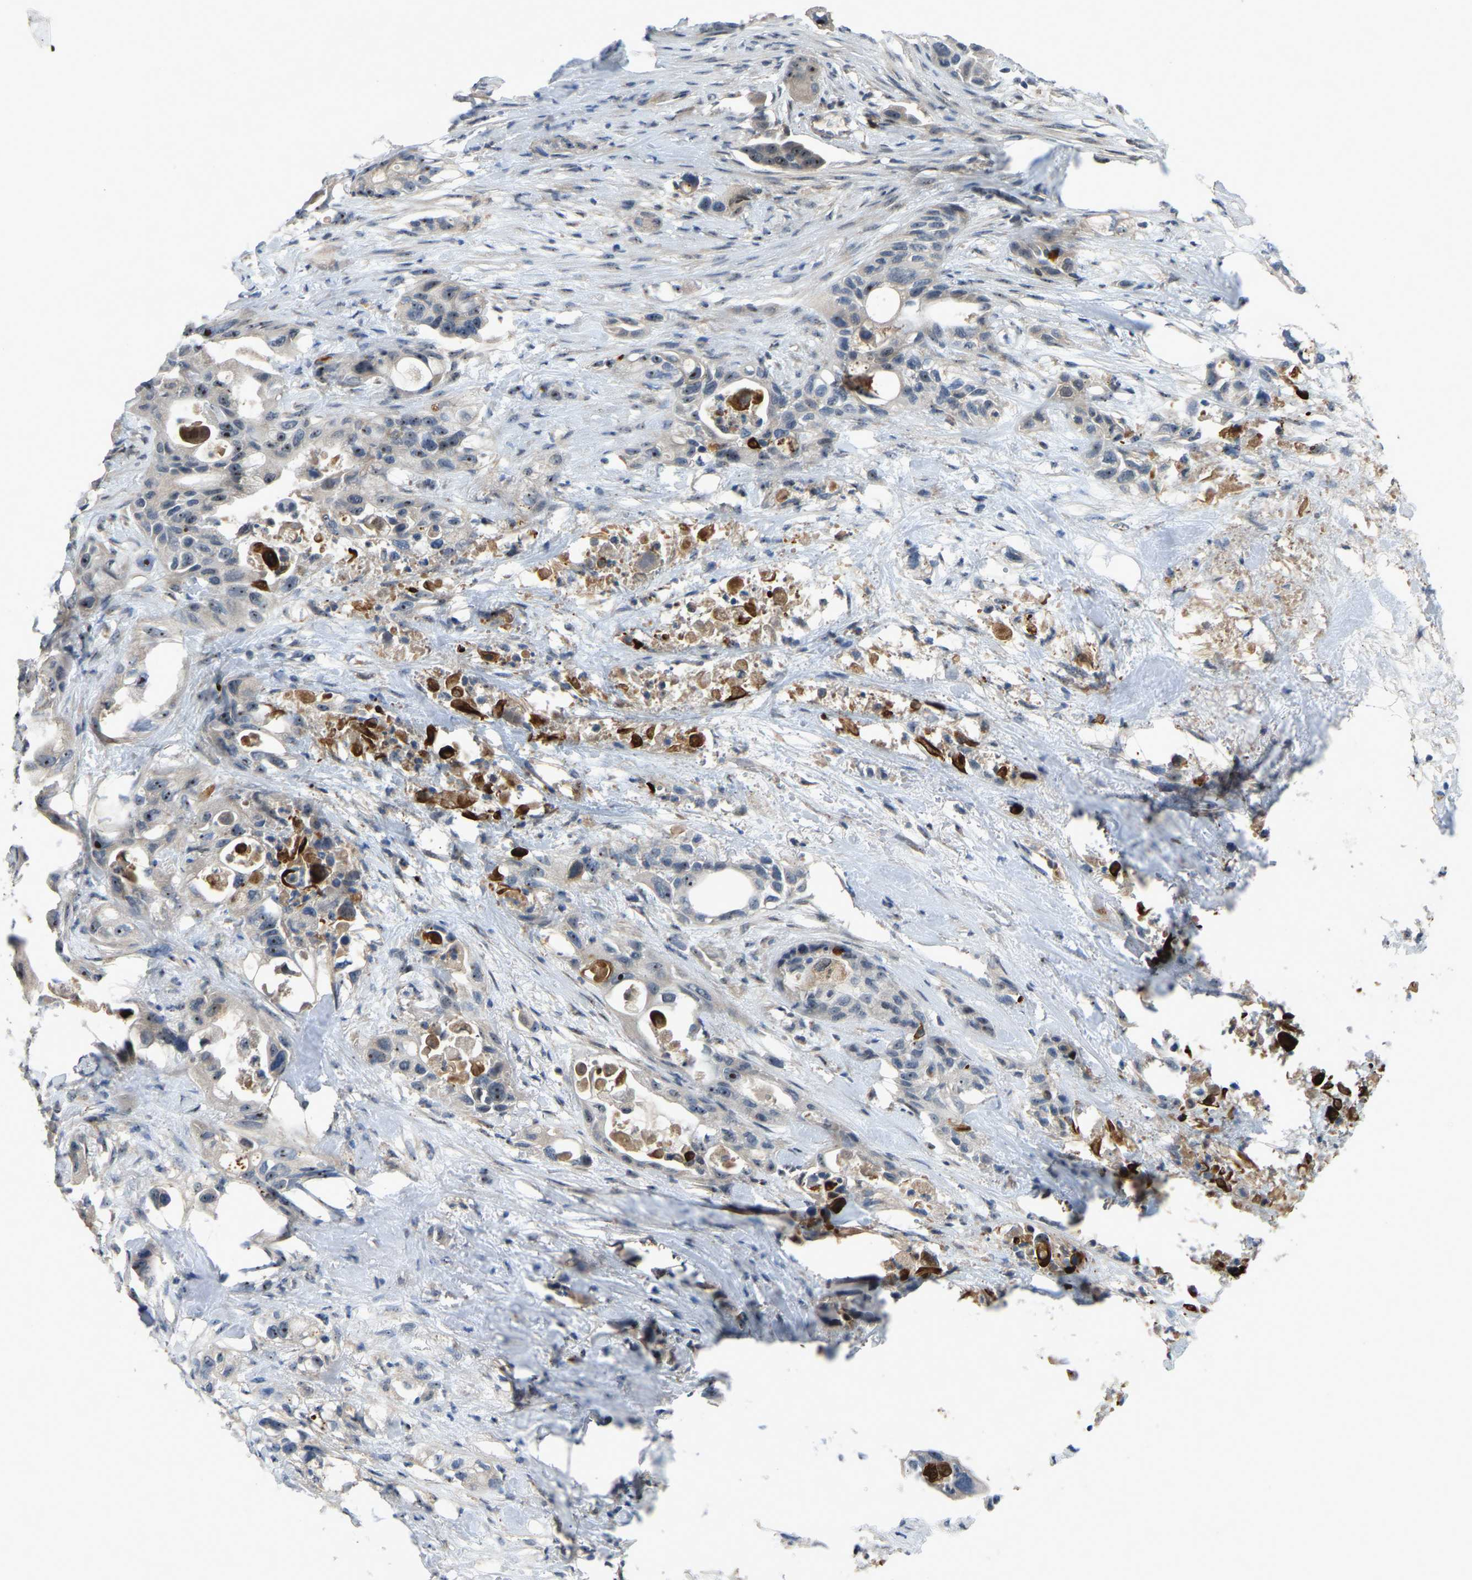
{"staining": {"intensity": "moderate", "quantity": "<25%", "location": "nuclear"}, "tissue": "pancreatic cancer", "cell_type": "Tumor cells", "image_type": "cancer", "snomed": [{"axis": "morphology", "description": "Adenocarcinoma, NOS"}, {"axis": "topography", "description": "Pancreas"}], "caption": "Immunohistochemical staining of human pancreatic cancer displays moderate nuclear protein staining in approximately <25% of tumor cells.", "gene": "FHIT", "patient": {"sex": "male", "age": 53}}